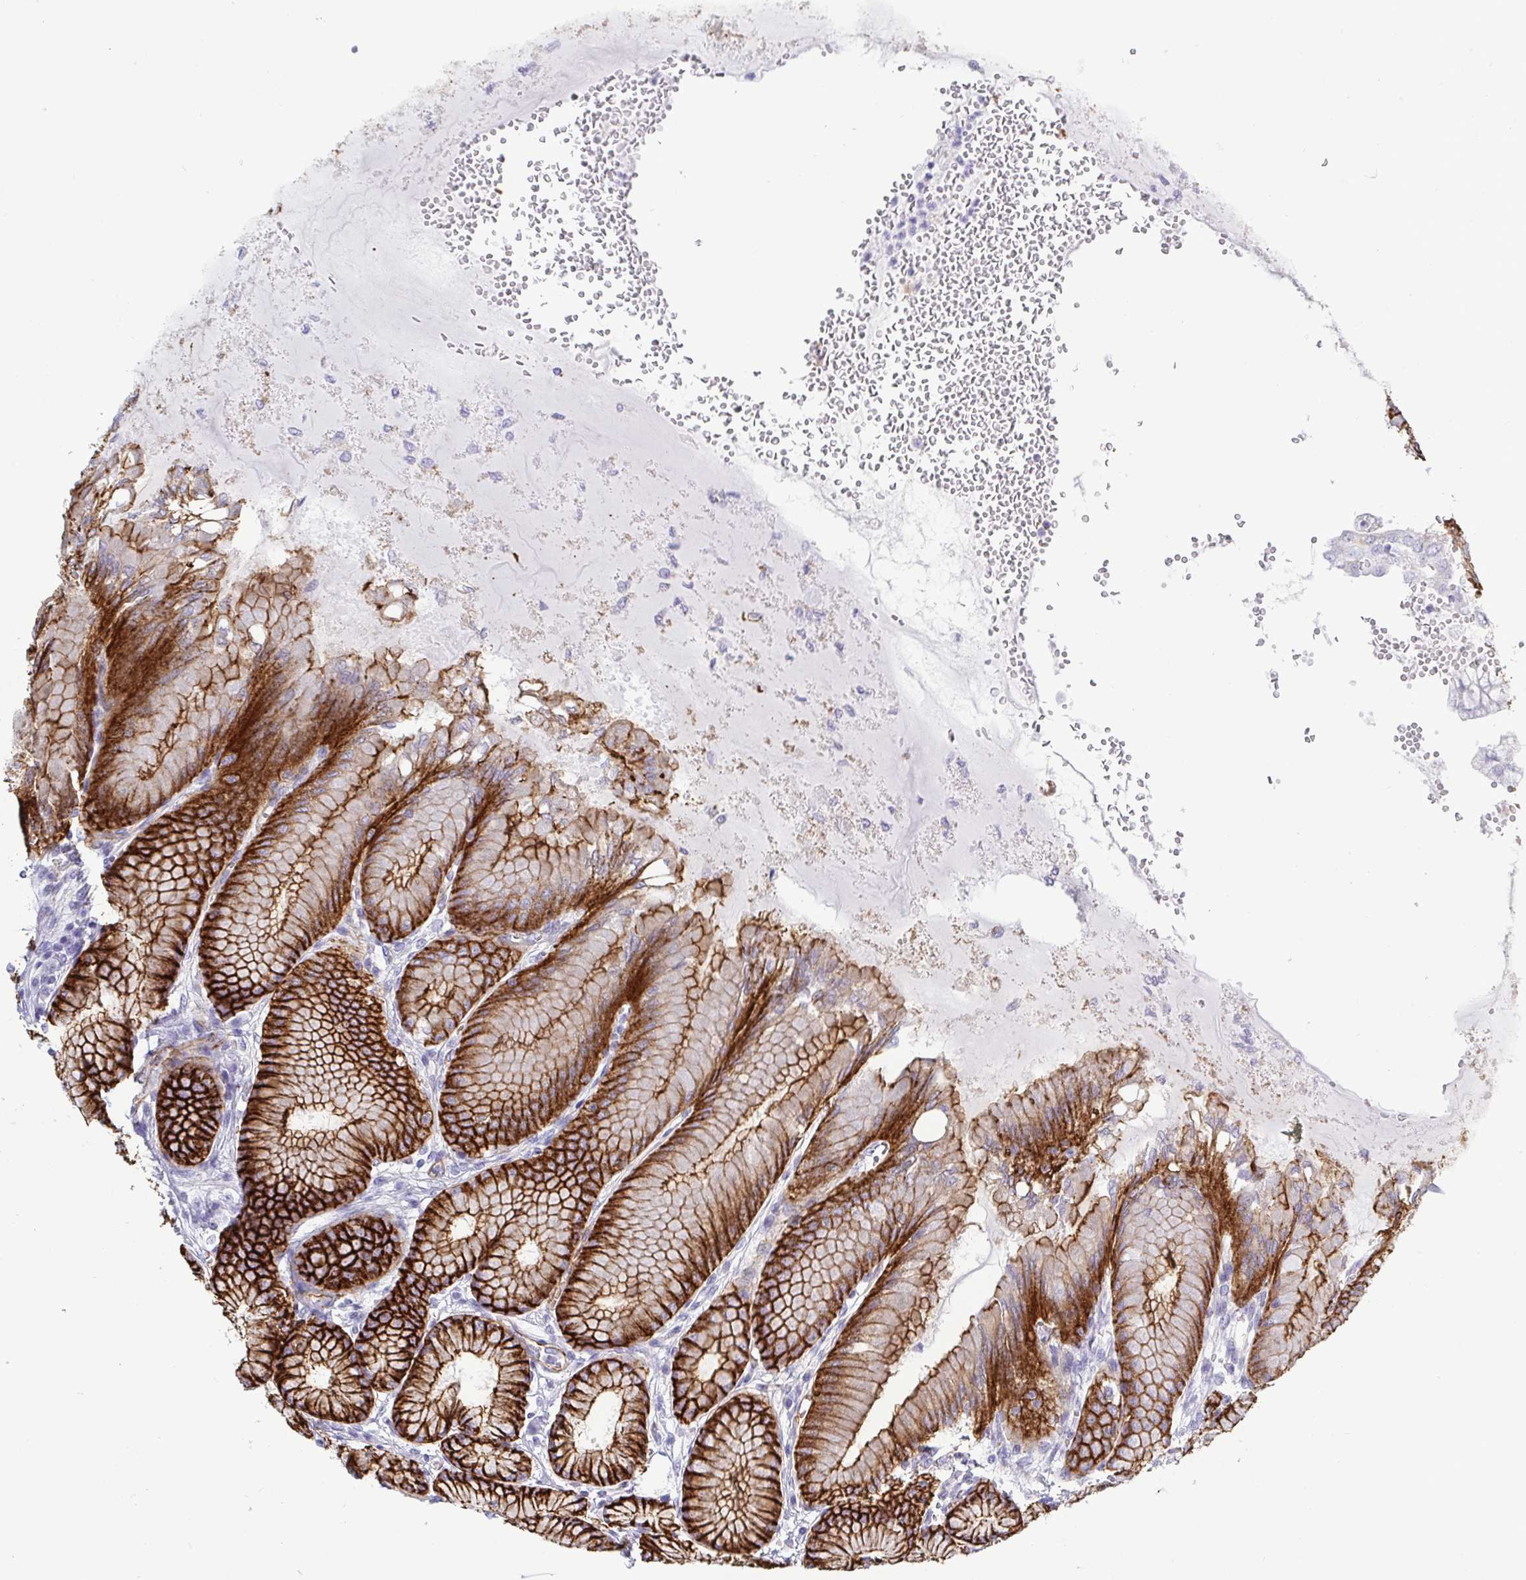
{"staining": {"intensity": "strong", "quantity": "25%-75%", "location": "cytoplasmic/membranous"}, "tissue": "stomach", "cell_type": "Glandular cells", "image_type": "normal", "snomed": [{"axis": "morphology", "description": "Normal tissue, NOS"}, {"axis": "topography", "description": "Stomach"}, {"axis": "topography", "description": "Stomach, lower"}], "caption": "Immunohistochemical staining of unremarkable stomach exhibits 25%-75% levels of strong cytoplasmic/membranous protein staining in approximately 25%-75% of glandular cells. The staining is performed using DAB (3,3'-diaminobenzidine) brown chromogen to label protein expression. The nuclei are counter-stained blue using hematoxylin.", "gene": "LIMA1", "patient": {"sex": "male", "age": 76}}